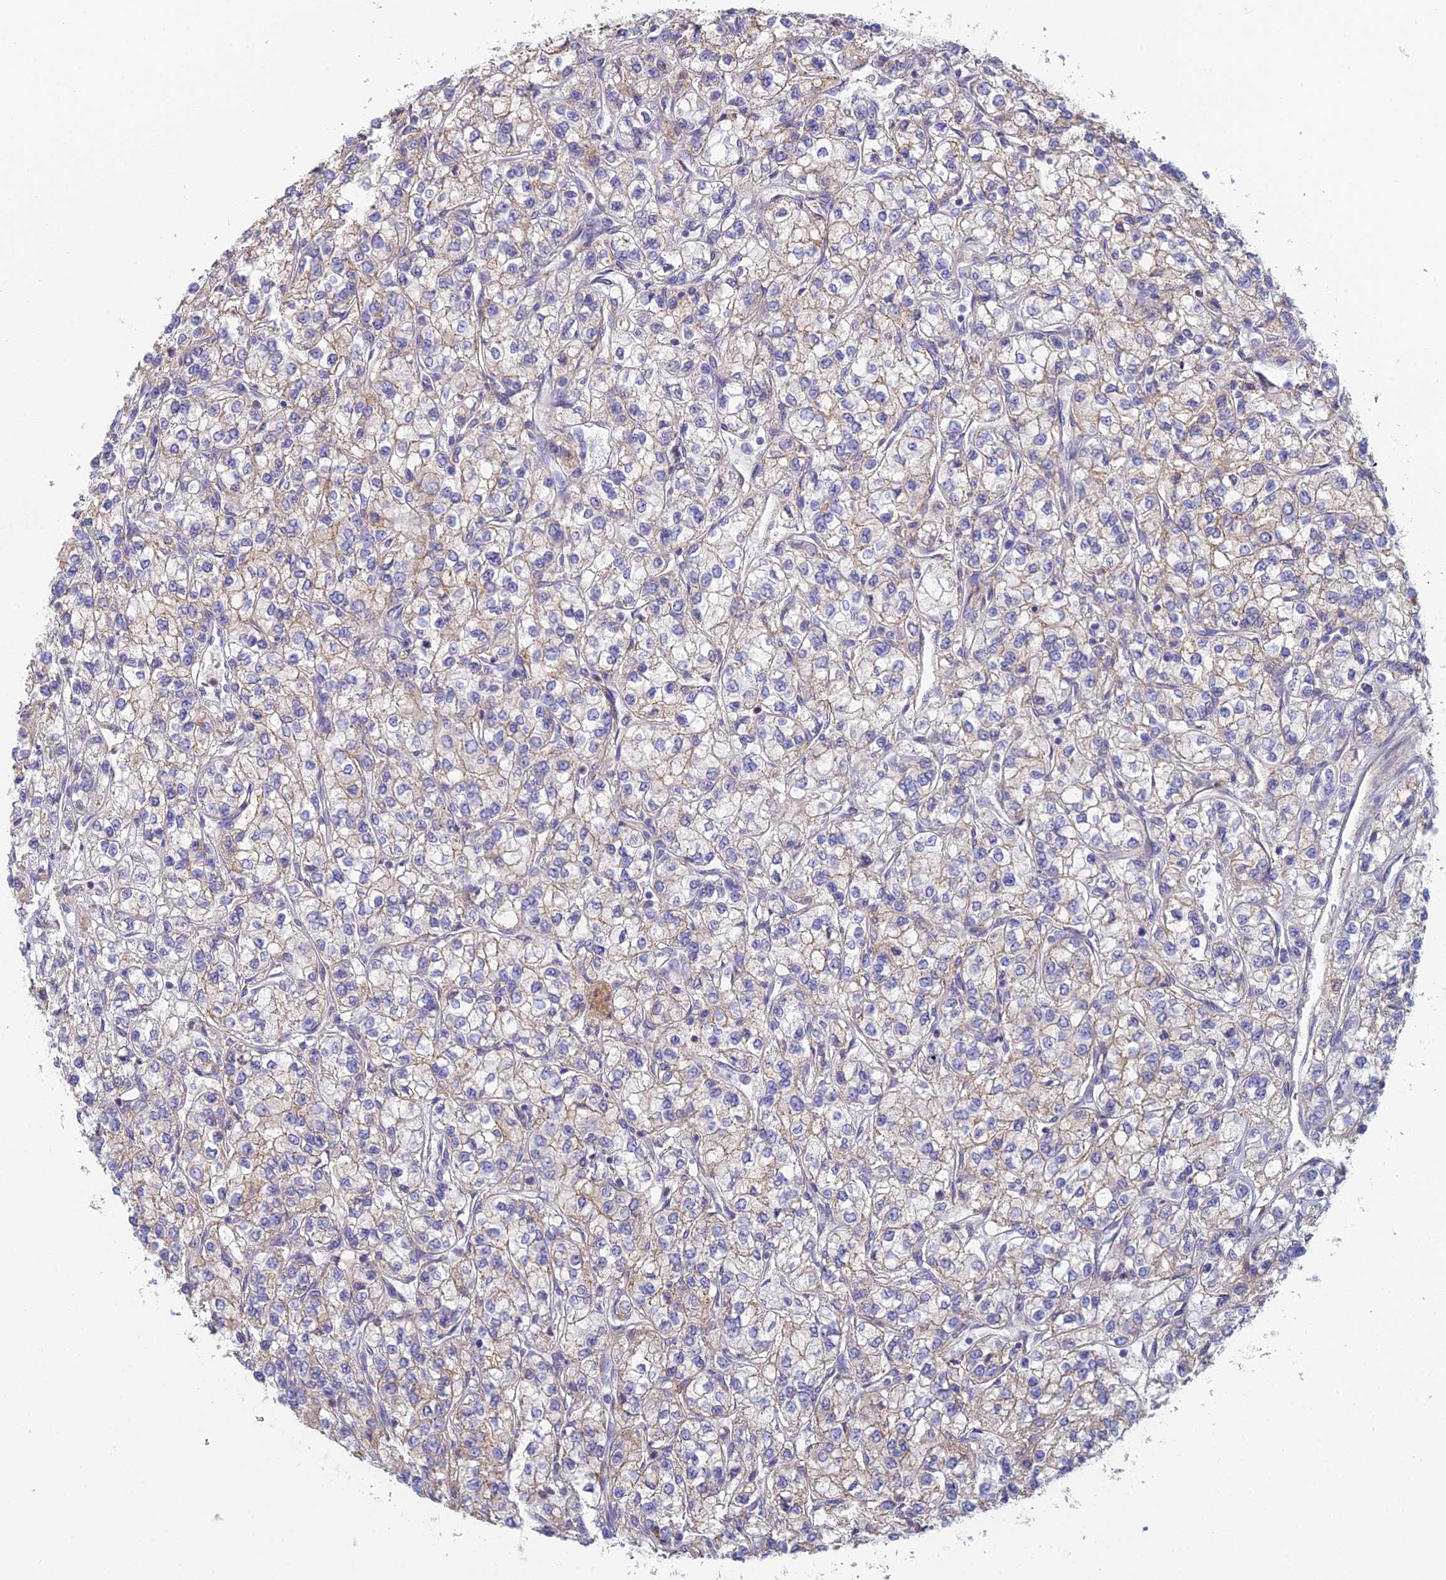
{"staining": {"intensity": "weak", "quantity": "<25%", "location": "cytoplasmic/membranous"}, "tissue": "renal cancer", "cell_type": "Tumor cells", "image_type": "cancer", "snomed": [{"axis": "morphology", "description": "Adenocarcinoma, NOS"}, {"axis": "topography", "description": "Kidney"}], "caption": "Tumor cells show no significant expression in renal cancer.", "gene": "IFTAP", "patient": {"sex": "male", "age": 80}}